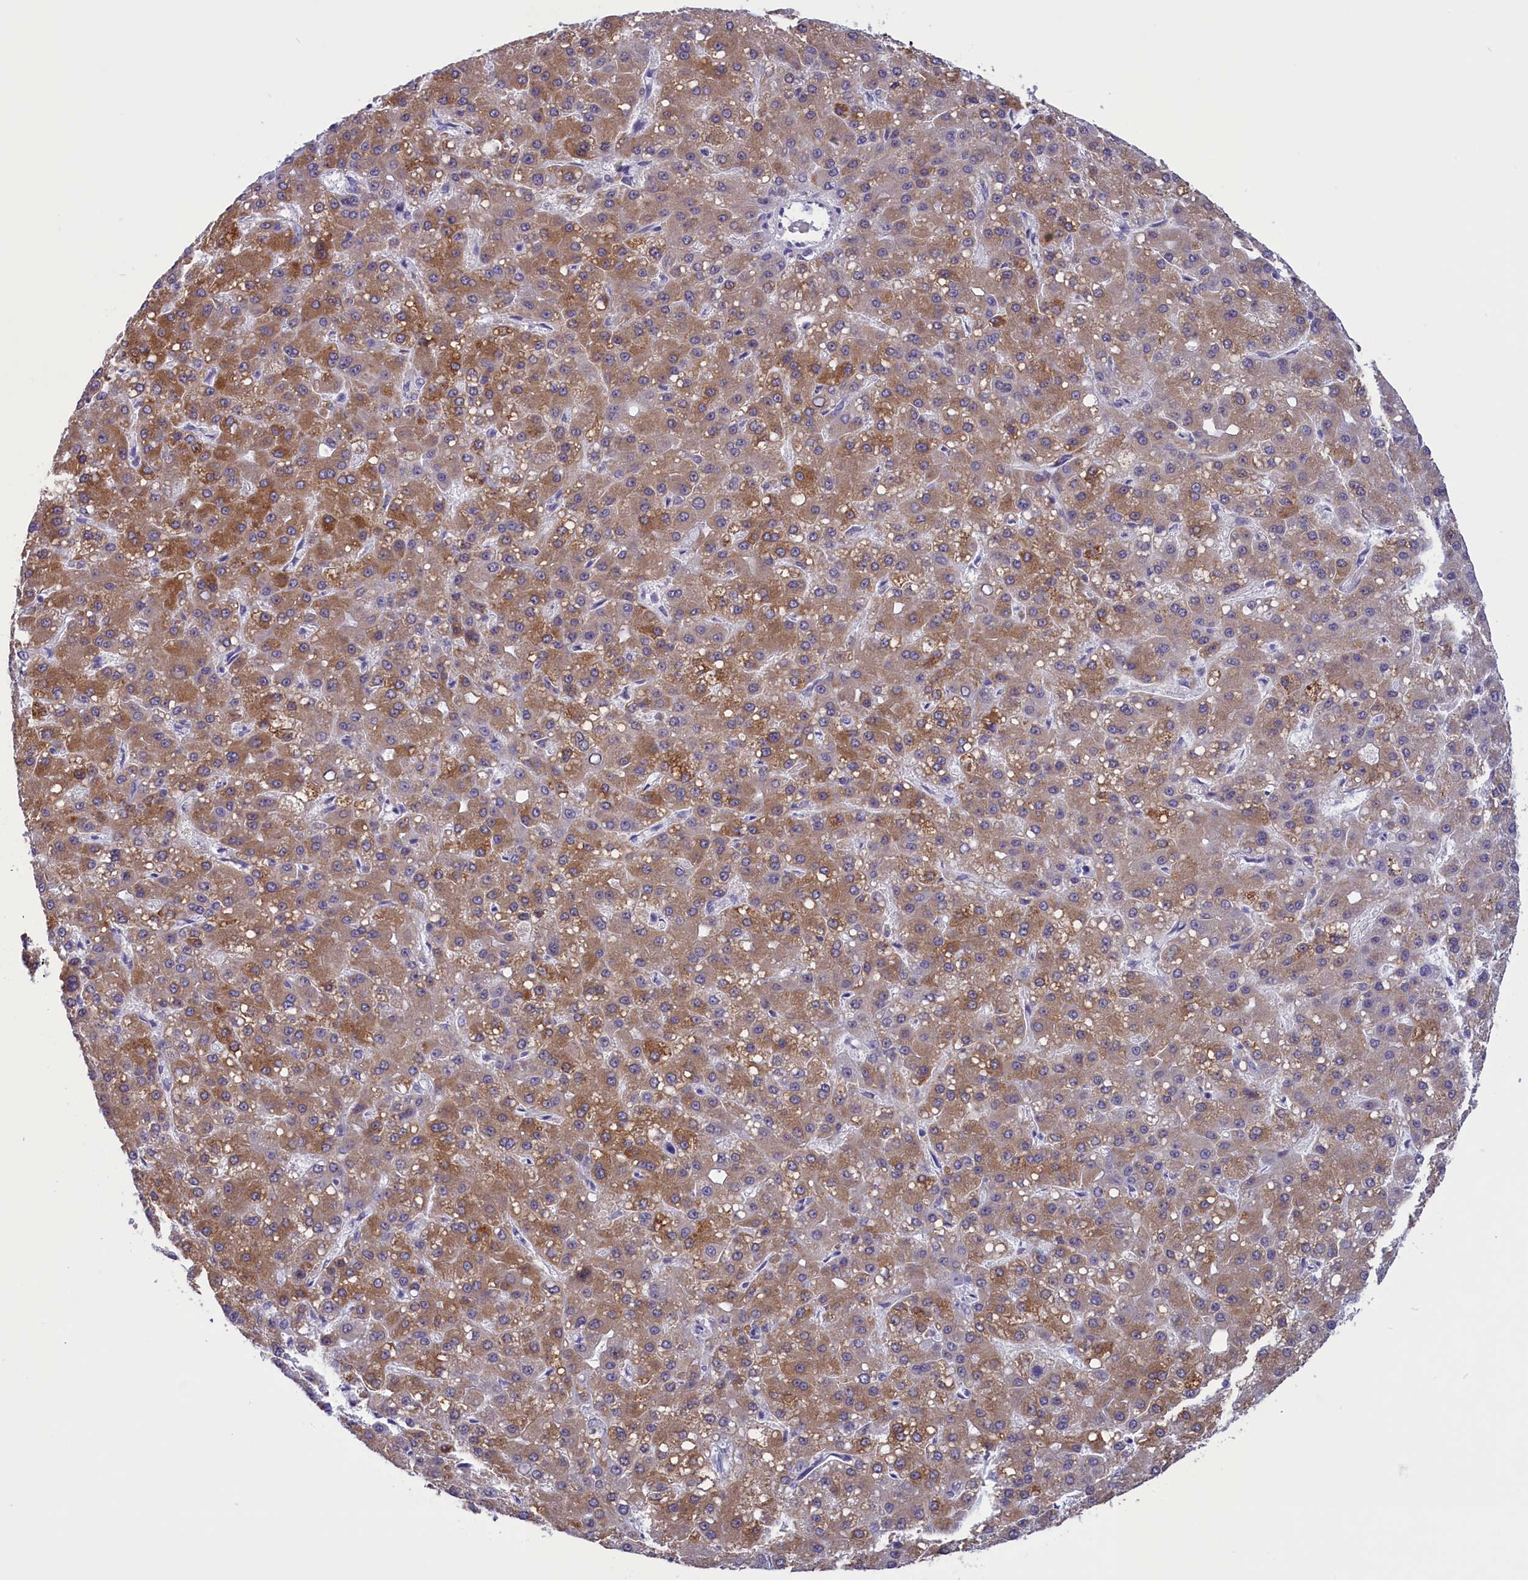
{"staining": {"intensity": "moderate", "quantity": "25%-75%", "location": "cytoplasmic/membranous"}, "tissue": "liver cancer", "cell_type": "Tumor cells", "image_type": "cancer", "snomed": [{"axis": "morphology", "description": "Carcinoma, Hepatocellular, NOS"}, {"axis": "topography", "description": "Liver"}], "caption": "Protein expression analysis of liver cancer exhibits moderate cytoplasmic/membranous positivity in about 25%-75% of tumor cells.", "gene": "ELOA2", "patient": {"sex": "male", "age": 67}}